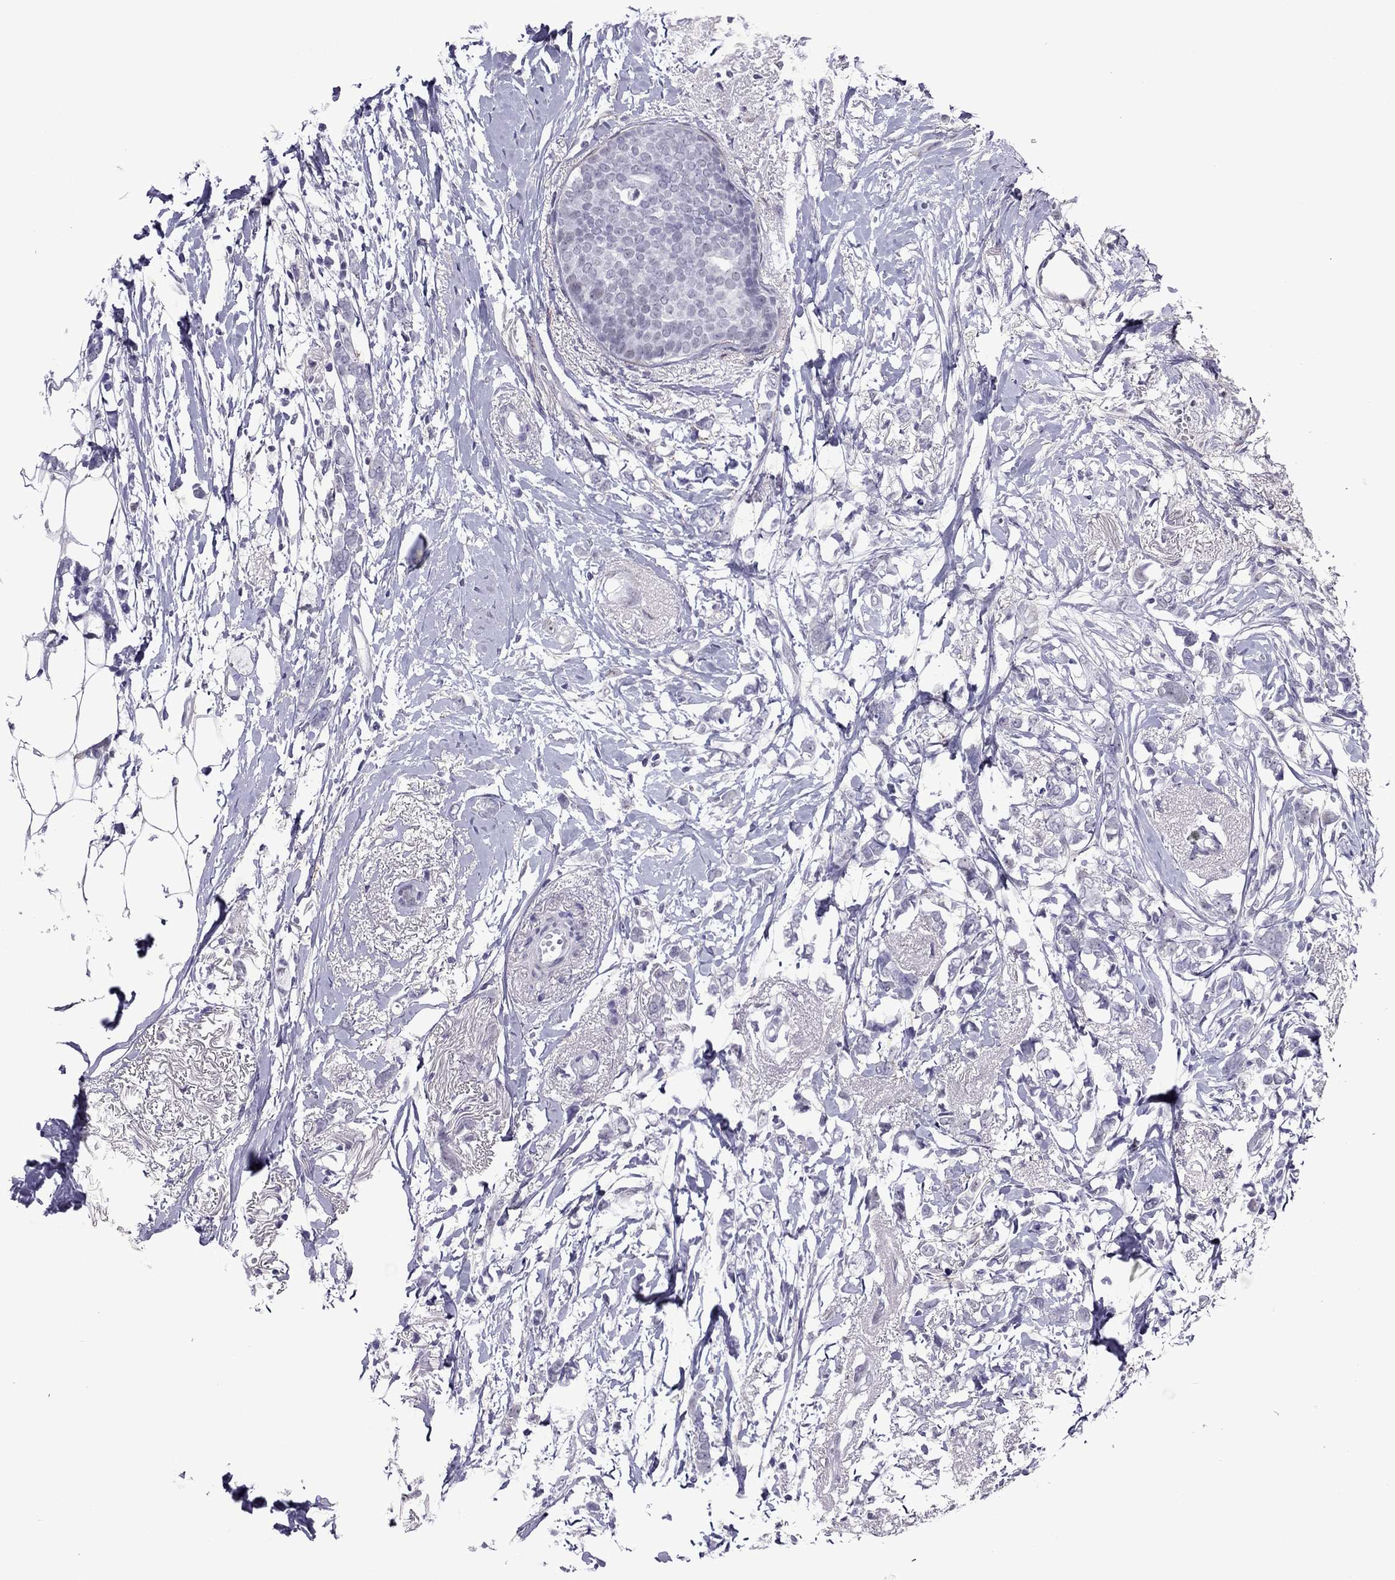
{"staining": {"intensity": "negative", "quantity": "none", "location": "none"}, "tissue": "breast cancer", "cell_type": "Tumor cells", "image_type": "cancer", "snomed": [{"axis": "morphology", "description": "Duct carcinoma"}, {"axis": "topography", "description": "Breast"}], "caption": "Breast invasive ductal carcinoma stained for a protein using immunohistochemistry (IHC) shows no staining tumor cells.", "gene": "ZNF646", "patient": {"sex": "female", "age": 40}}